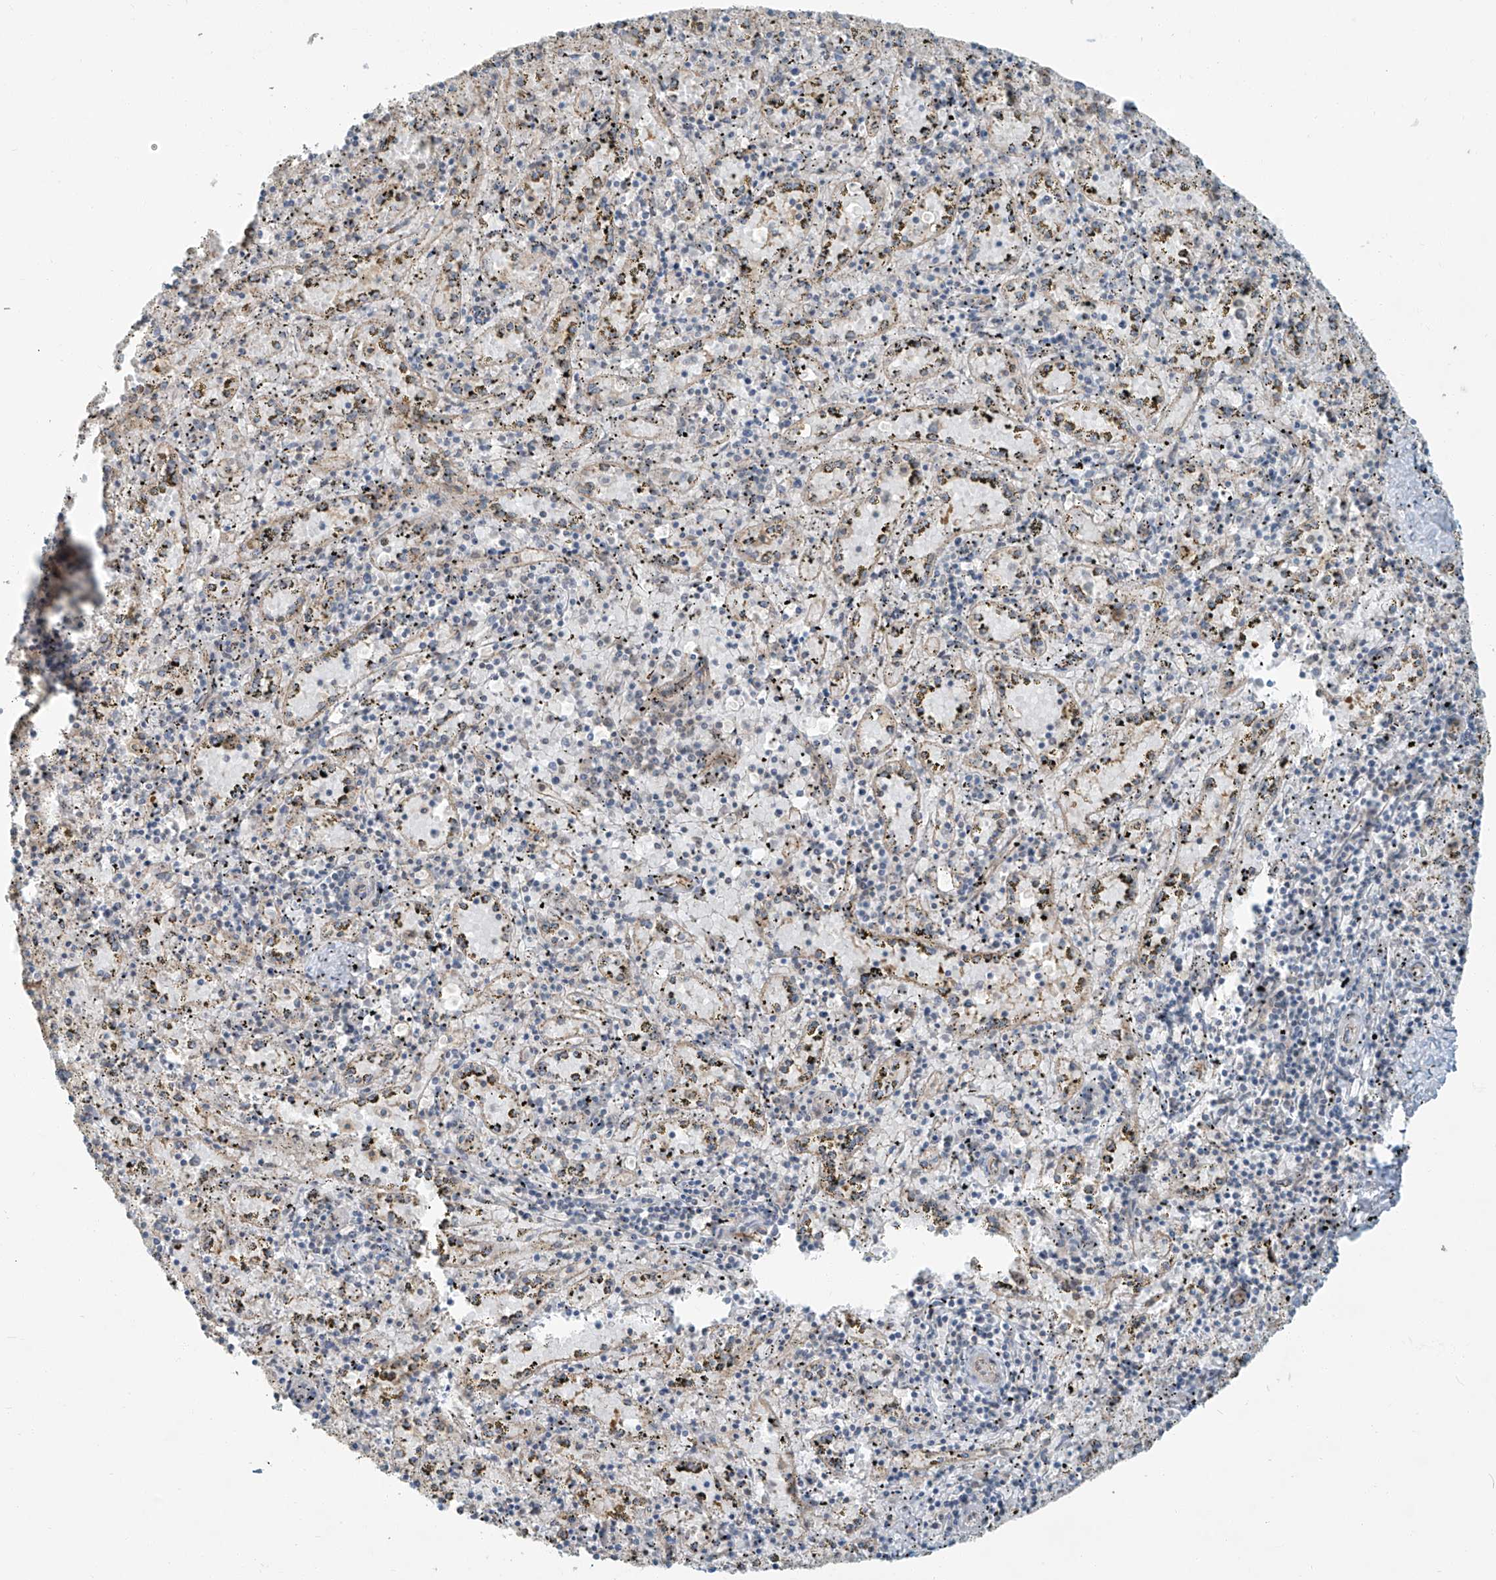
{"staining": {"intensity": "negative", "quantity": "none", "location": "none"}, "tissue": "spleen", "cell_type": "Cells in red pulp", "image_type": "normal", "snomed": [{"axis": "morphology", "description": "Normal tissue, NOS"}, {"axis": "topography", "description": "Spleen"}], "caption": "DAB (3,3'-diaminobenzidine) immunohistochemical staining of unremarkable spleen shows no significant positivity in cells in red pulp.", "gene": "ZNF16", "patient": {"sex": "male", "age": 11}}